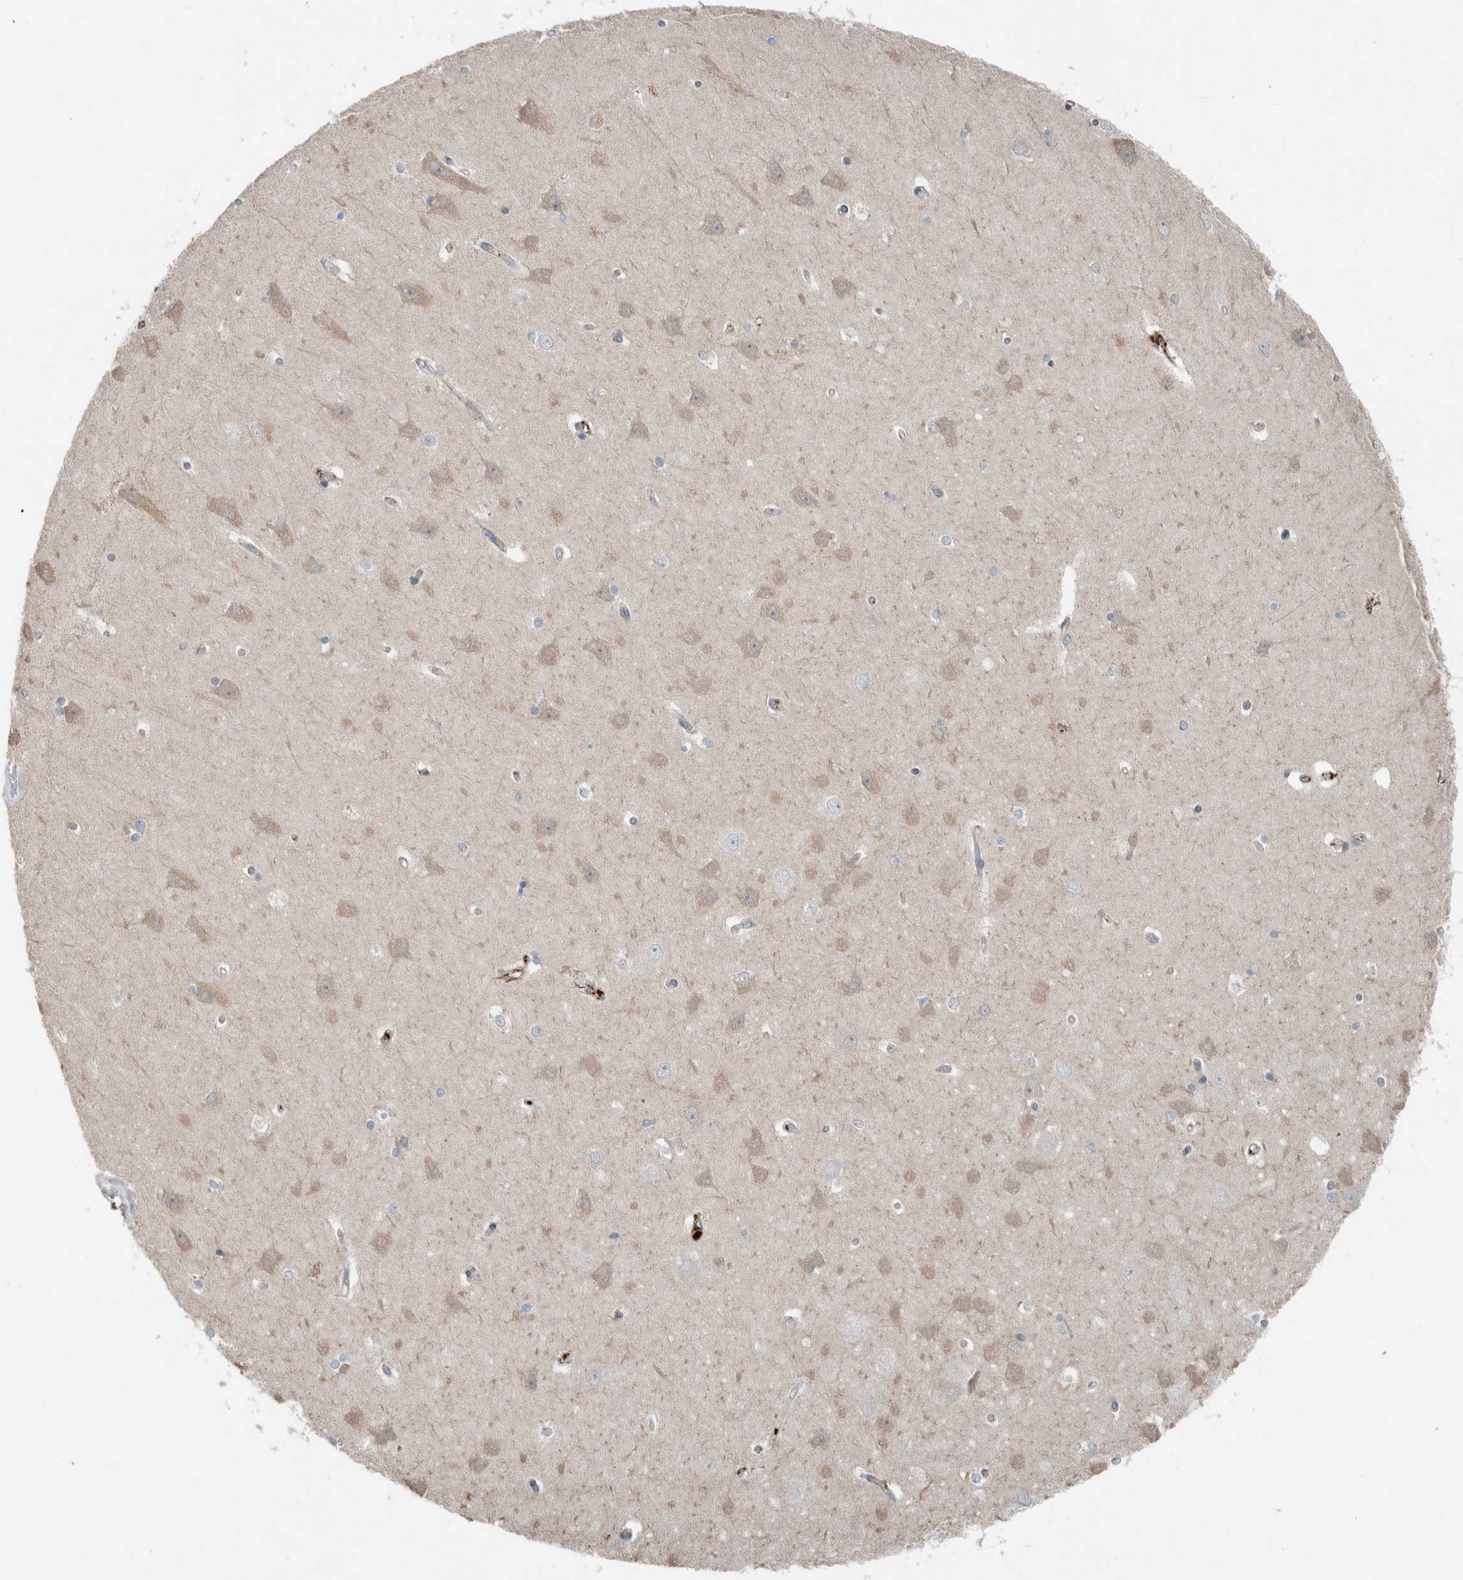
{"staining": {"intensity": "moderate", "quantity": "<25%", "location": "cytoplasmic/membranous"}, "tissue": "hippocampus", "cell_type": "Glial cells", "image_type": "normal", "snomed": [{"axis": "morphology", "description": "Normal tissue, NOS"}, {"axis": "topography", "description": "Hippocampus"}], "caption": "Benign hippocampus was stained to show a protein in brown. There is low levels of moderate cytoplasmic/membranous positivity in approximately <25% of glial cells. The staining was performed using DAB (3,3'-diaminobenzidine) to visualize the protein expression in brown, while the nuclei were stained in blue with hematoxylin (Magnification: 20x).", "gene": "USP34", "patient": {"sex": "male", "age": 45}}